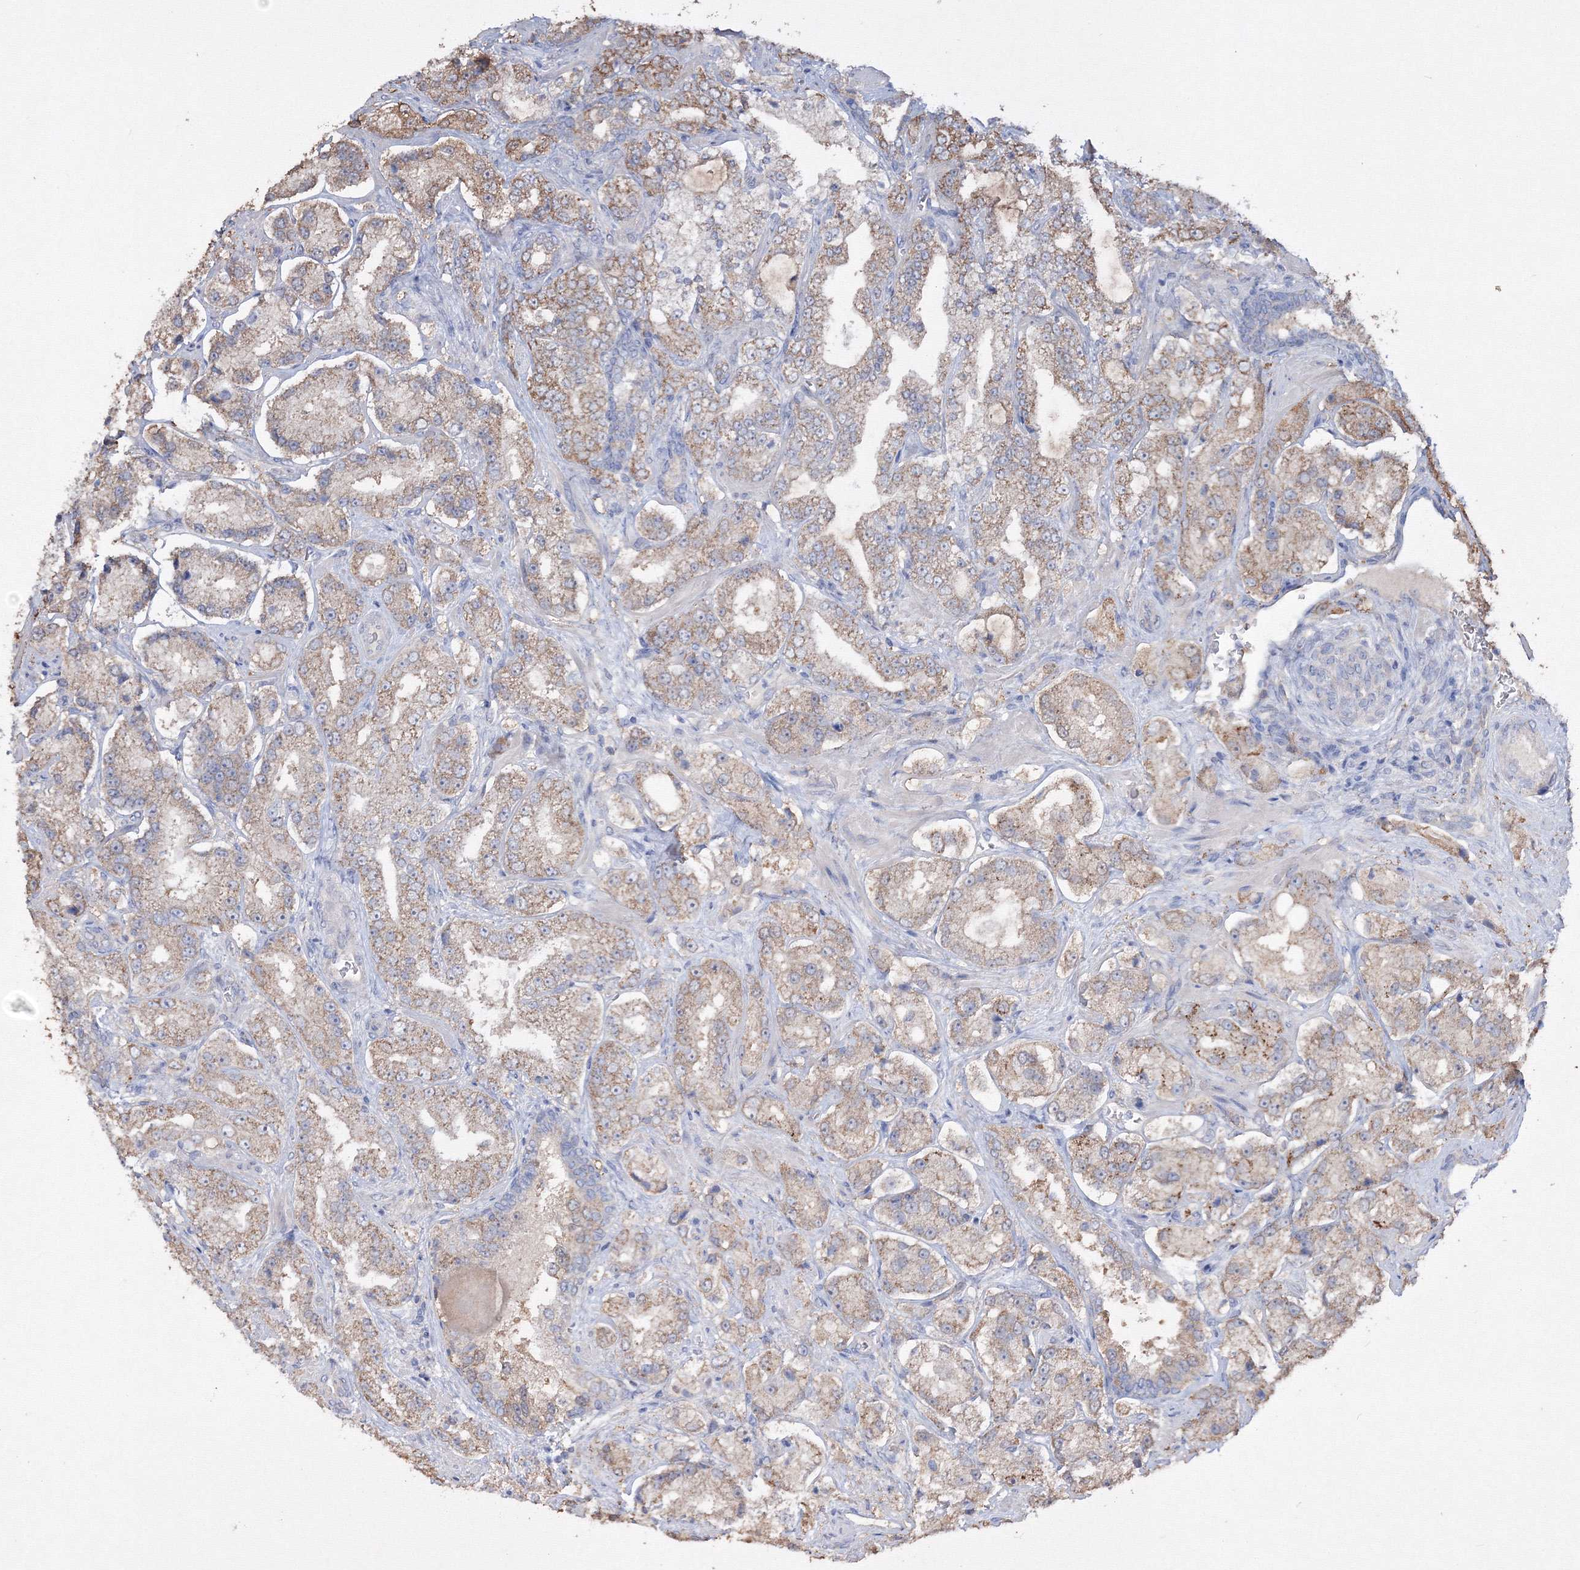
{"staining": {"intensity": "moderate", "quantity": ">75%", "location": "cytoplasmic/membranous"}, "tissue": "prostate cancer", "cell_type": "Tumor cells", "image_type": "cancer", "snomed": [{"axis": "morphology", "description": "Adenocarcinoma, High grade"}, {"axis": "topography", "description": "Prostate"}], "caption": "Immunohistochemistry (DAB (3,3'-diaminobenzidine)) staining of prostate cancer (adenocarcinoma (high-grade)) exhibits moderate cytoplasmic/membranous protein staining in about >75% of tumor cells.", "gene": "GRSF1", "patient": {"sex": "male", "age": 64}}